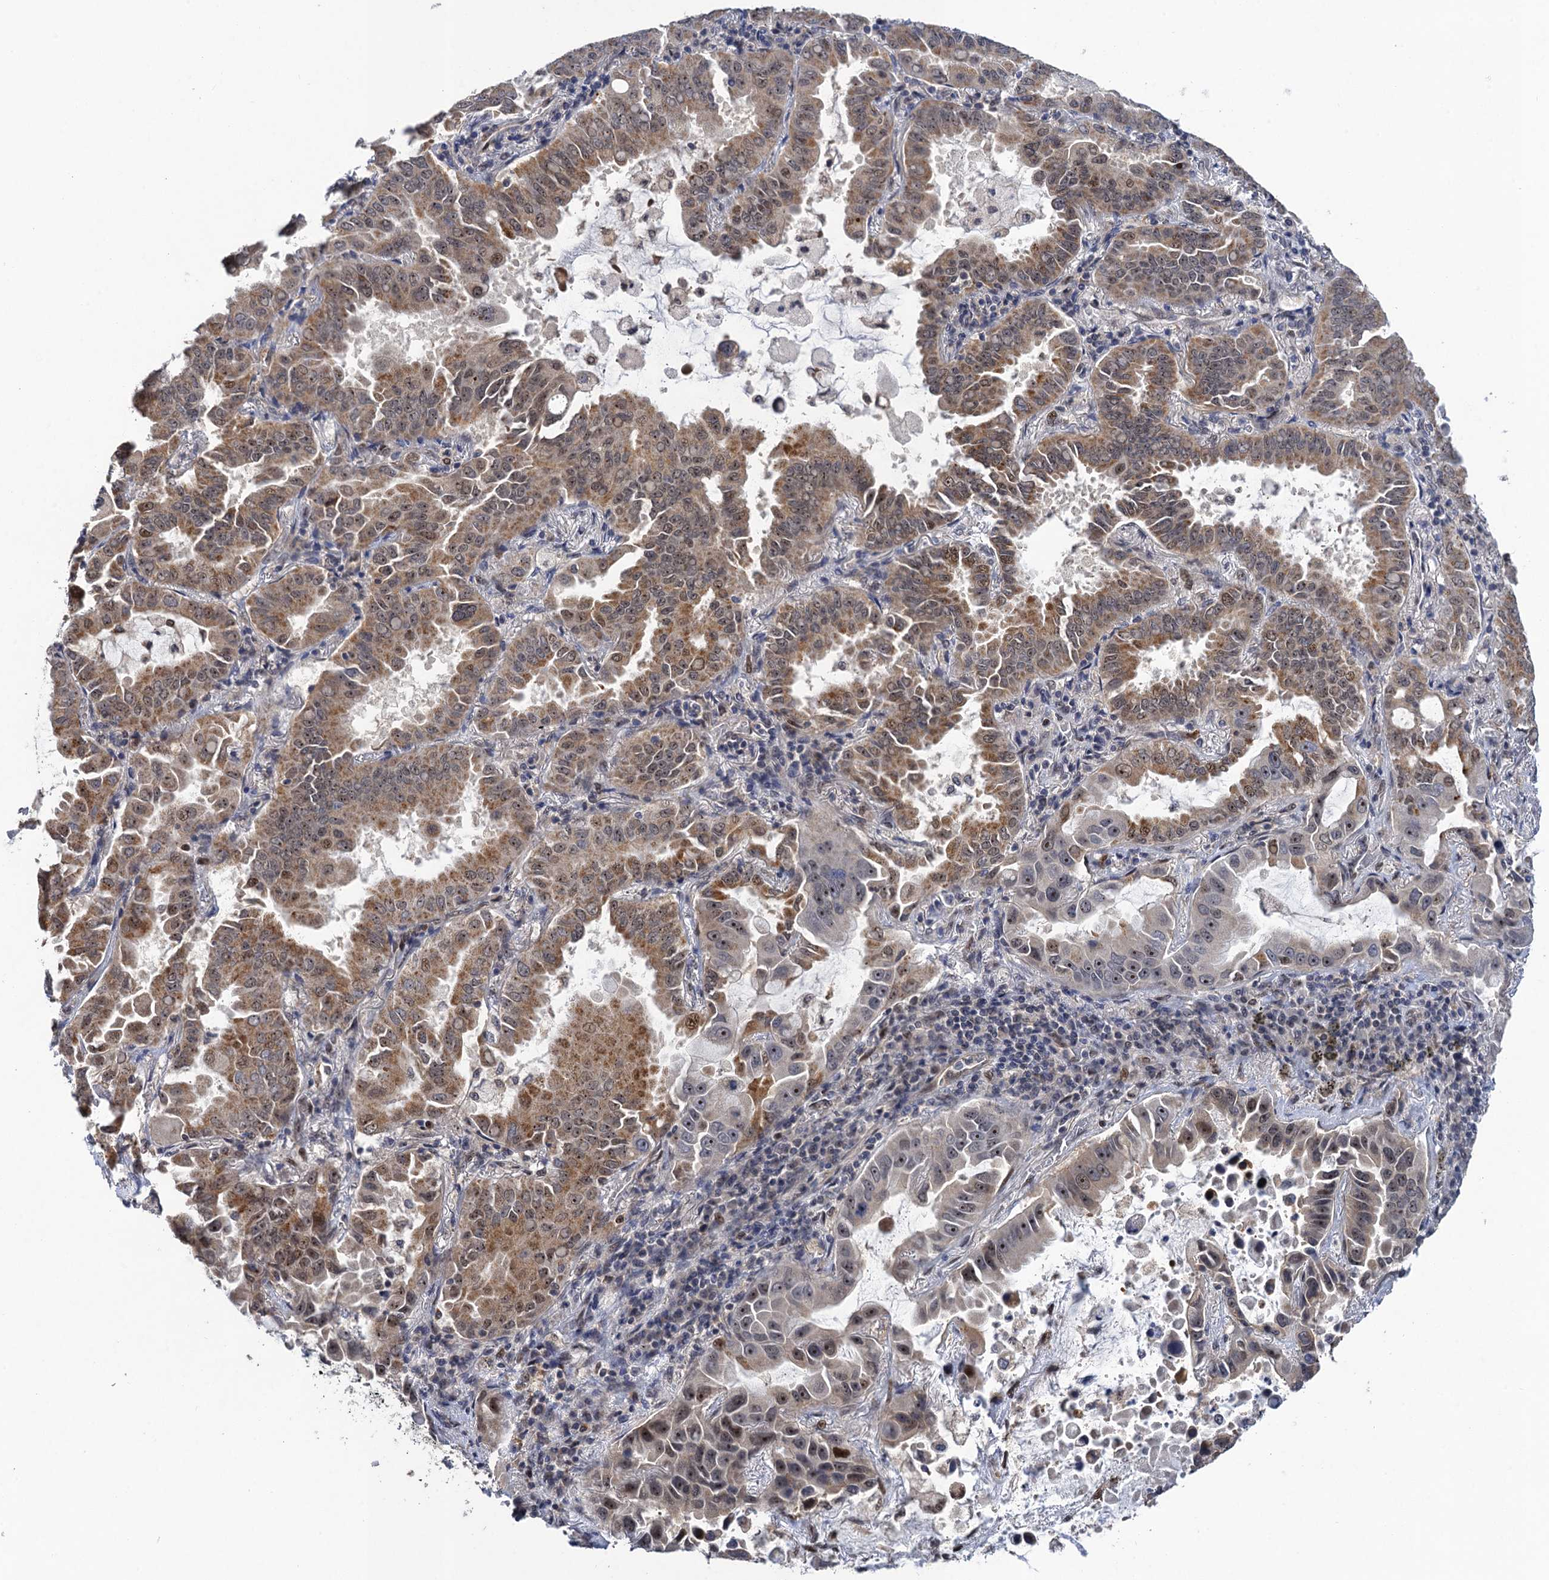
{"staining": {"intensity": "moderate", "quantity": "25%-75%", "location": "cytoplasmic/membranous,nuclear"}, "tissue": "lung cancer", "cell_type": "Tumor cells", "image_type": "cancer", "snomed": [{"axis": "morphology", "description": "Adenocarcinoma, NOS"}, {"axis": "topography", "description": "Lung"}], "caption": "High-magnification brightfield microscopy of lung adenocarcinoma stained with DAB (3,3'-diaminobenzidine) (brown) and counterstained with hematoxylin (blue). tumor cells exhibit moderate cytoplasmic/membranous and nuclear positivity is identified in about25%-75% of cells.", "gene": "ZAR1L", "patient": {"sex": "male", "age": 64}}